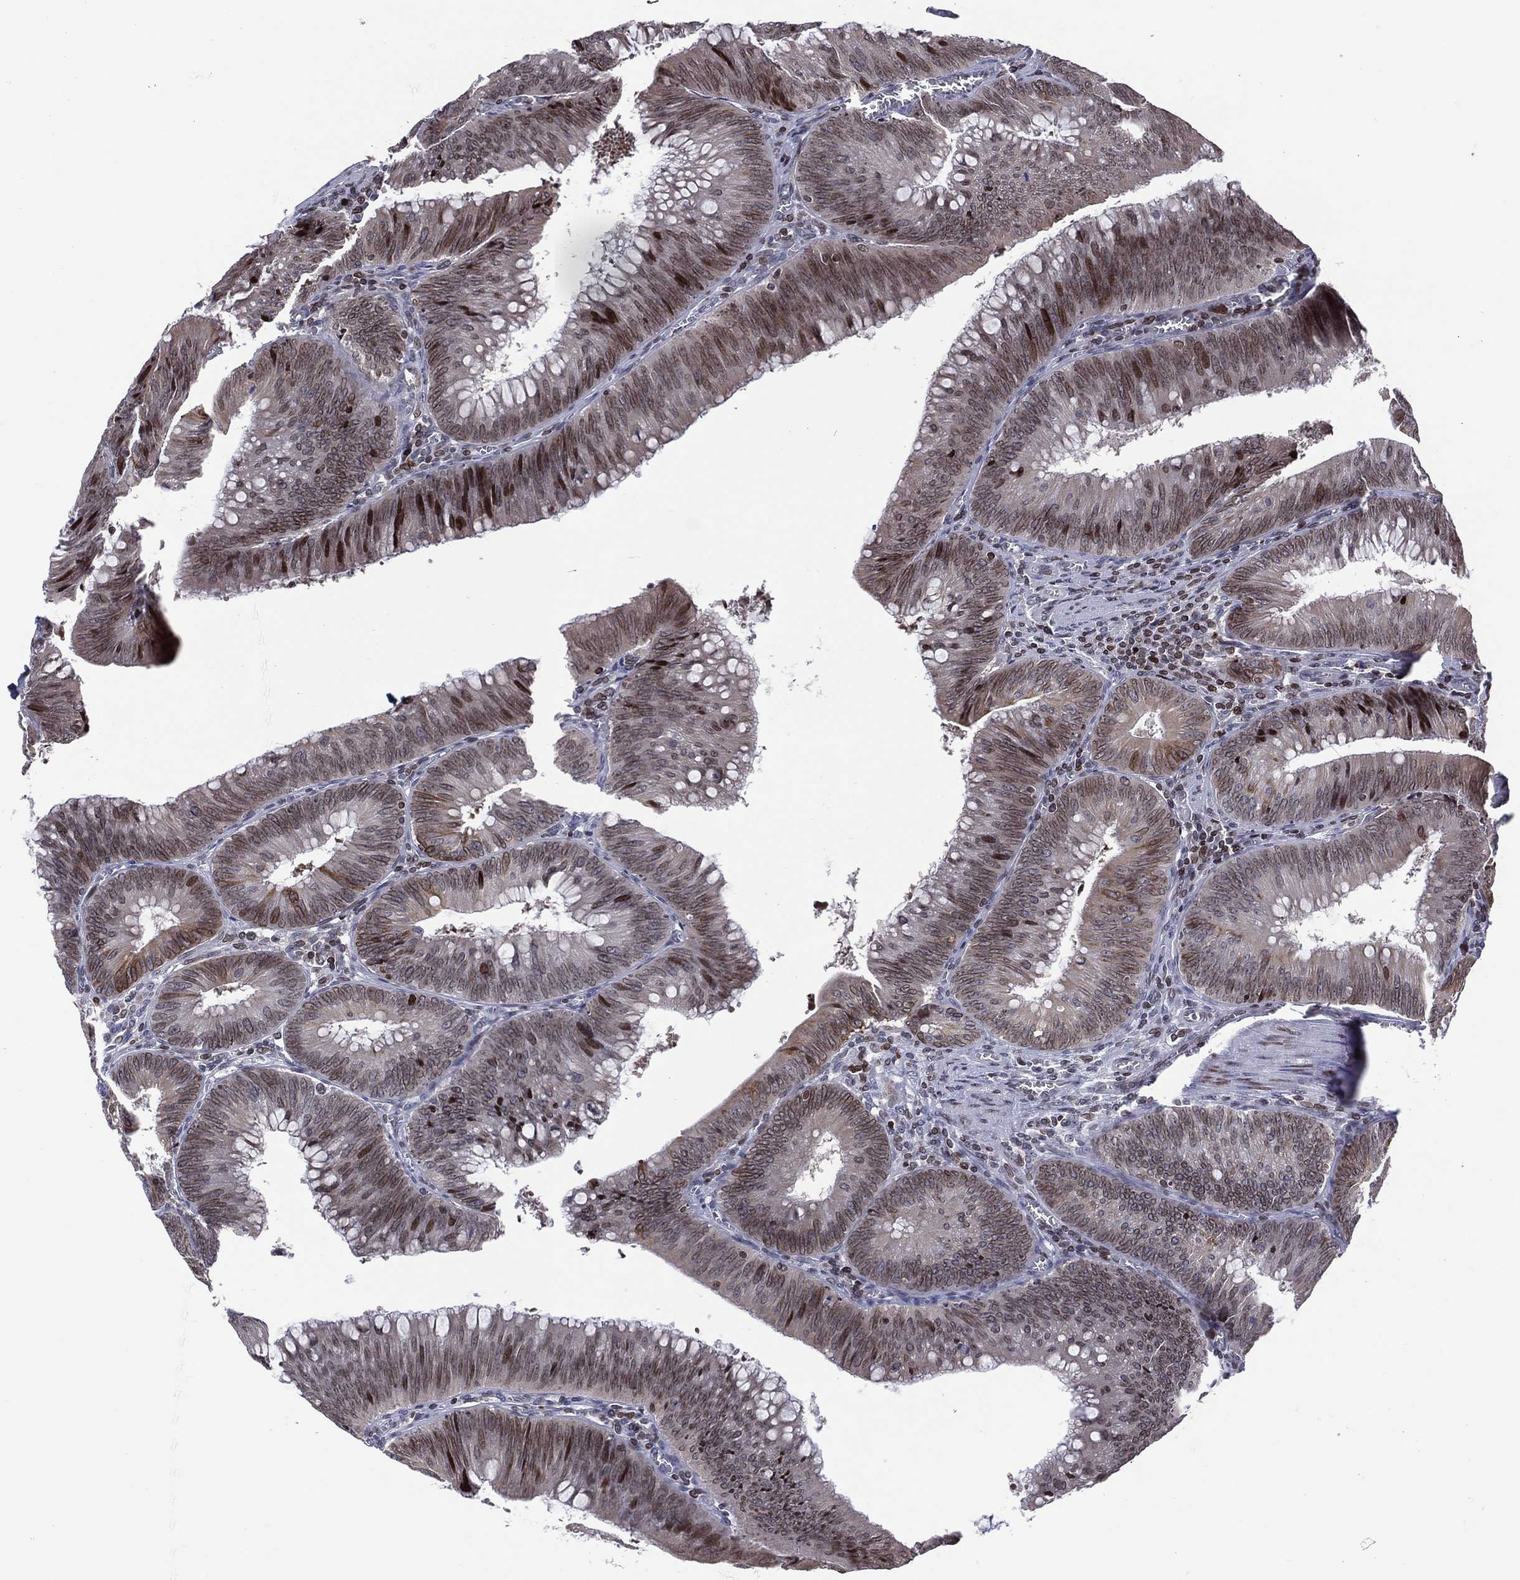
{"staining": {"intensity": "strong", "quantity": "<25%", "location": "nuclear"}, "tissue": "colorectal cancer", "cell_type": "Tumor cells", "image_type": "cancer", "snomed": [{"axis": "morphology", "description": "Adenocarcinoma, NOS"}, {"axis": "topography", "description": "Rectum"}], "caption": "This is a photomicrograph of IHC staining of colorectal cancer (adenocarcinoma), which shows strong positivity in the nuclear of tumor cells.", "gene": "DBF4B", "patient": {"sex": "female", "age": 72}}